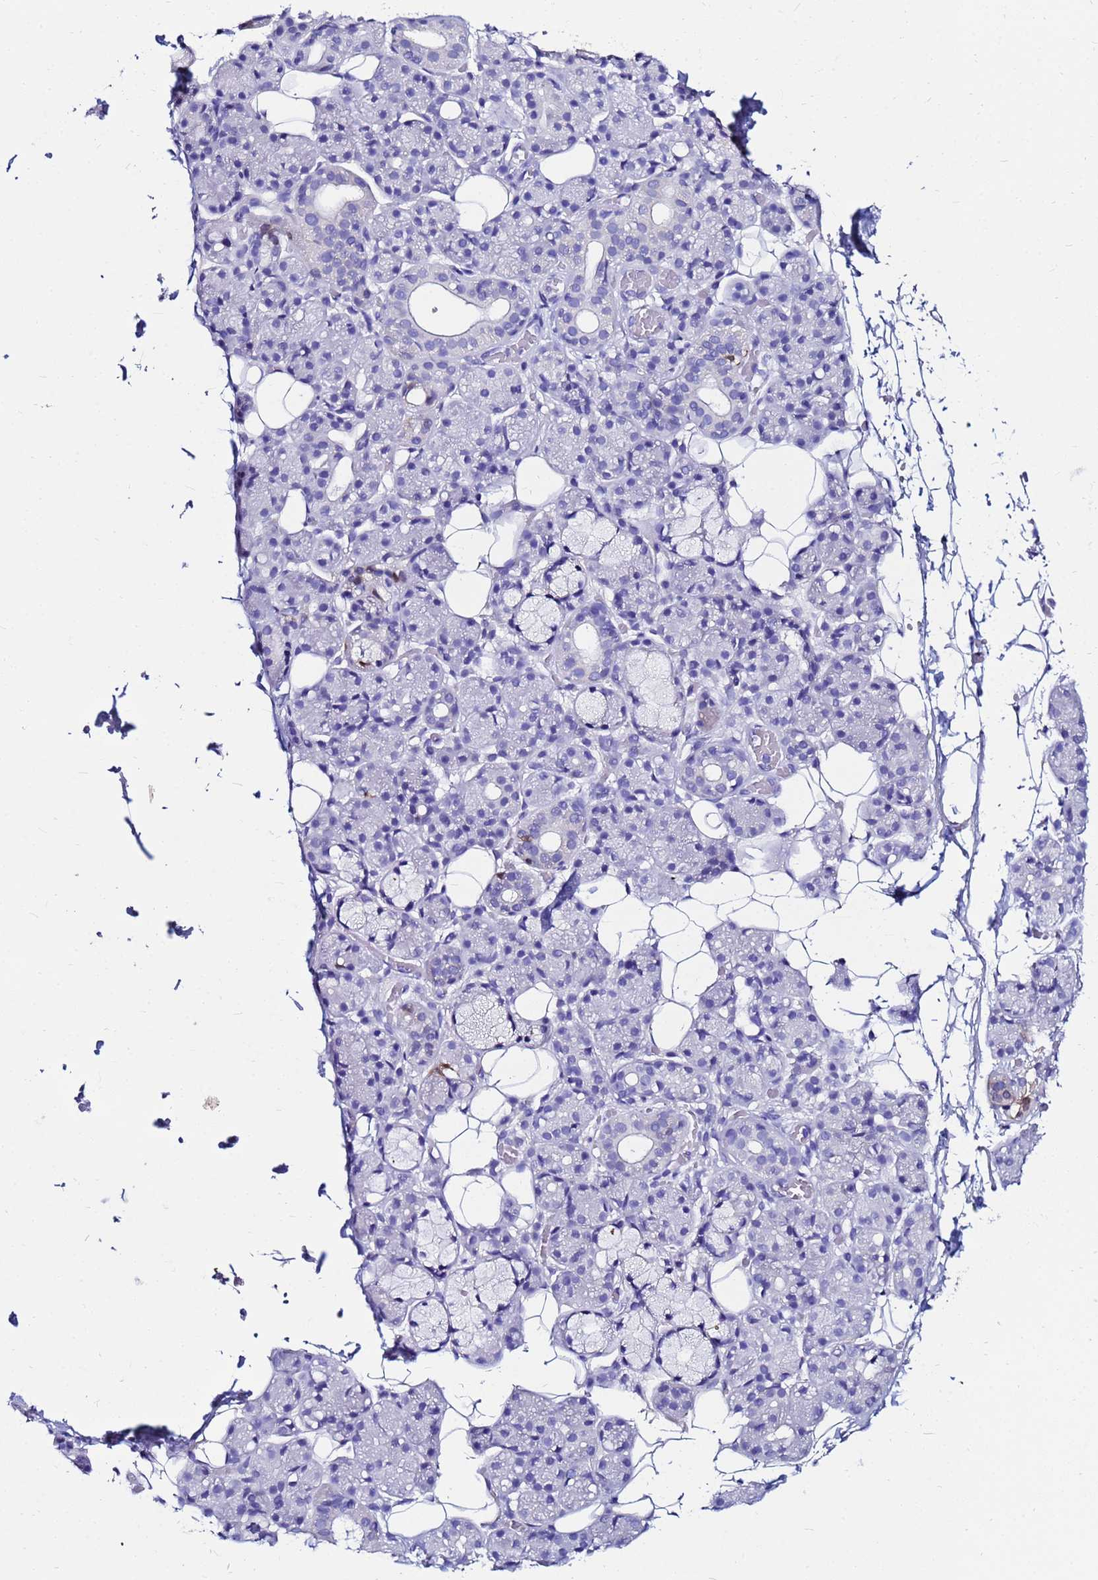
{"staining": {"intensity": "negative", "quantity": "none", "location": "none"}, "tissue": "salivary gland", "cell_type": "Glandular cells", "image_type": "normal", "snomed": [{"axis": "morphology", "description": "Normal tissue, NOS"}, {"axis": "topography", "description": "Salivary gland"}], "caption": "Immunohistochemistry micrograph of normal salivary gland: human salivary gland stained with DAB (3,3'-diaminobenzidine) shows no significant protein staining in glandular cells.", "gene": "PPP1R14C", "patient": {"sex": "male", "age": 63}}